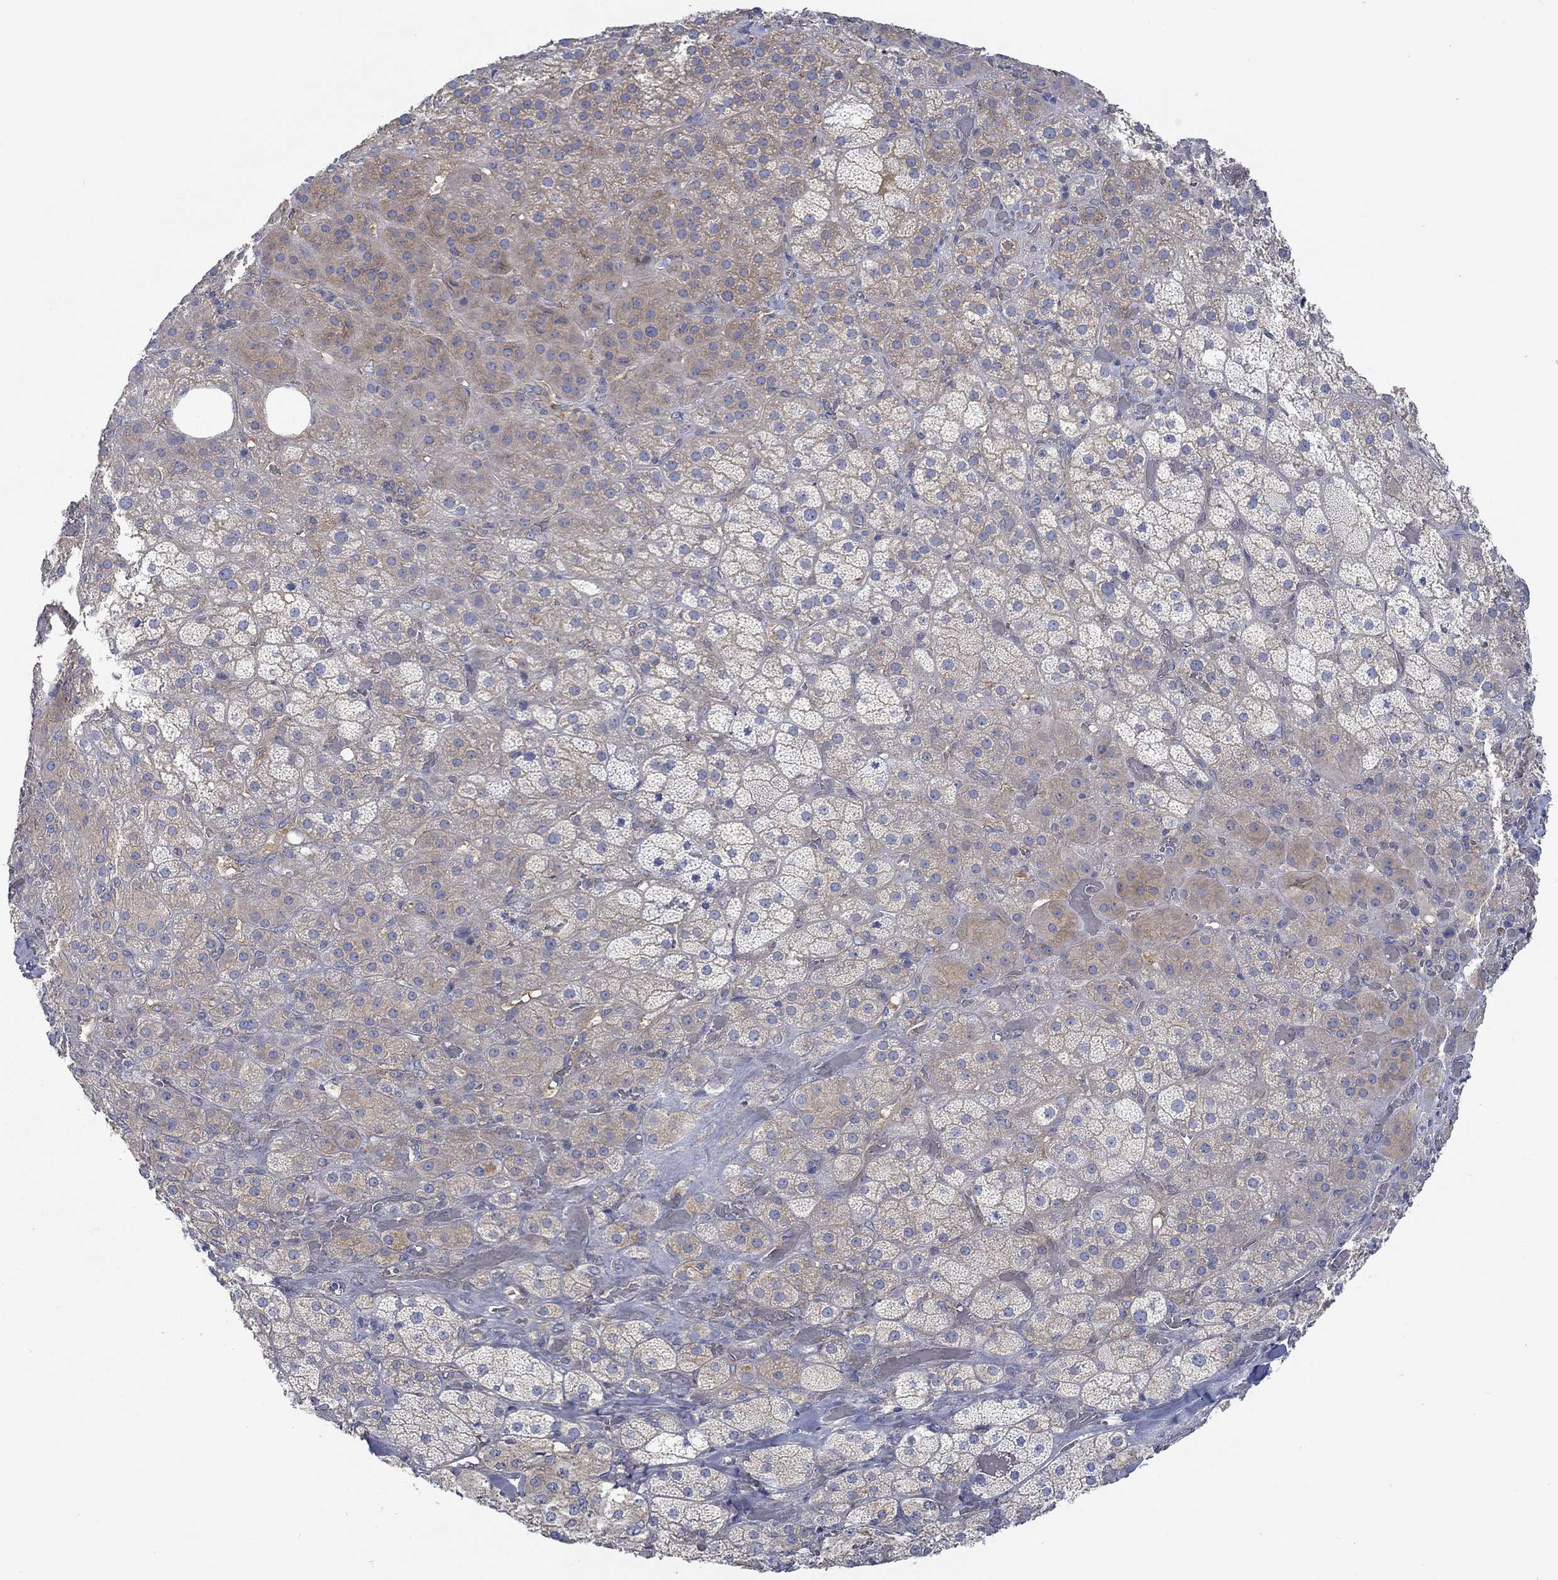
{"staining": {"intensity": "weak", "quantity": ">75%", "location": "cytoplasmic/membranous"}, "tissue": "adrenal gland", "cell_type": "Glandular cells", "image_type": "normal", "snomed": [{"axis": "morphology", "description": "Normal tissue, NOS"}, {"axis": "topography", "description": "Adrenal gland"}], "caption": "IHC of benign adrenal gland exhibits low levels of weak cytoplasmic/membranous staining in about >75% of glandular cells.", "gene": "SPAG9", "patient": {"sex": "male", "age": 57}}